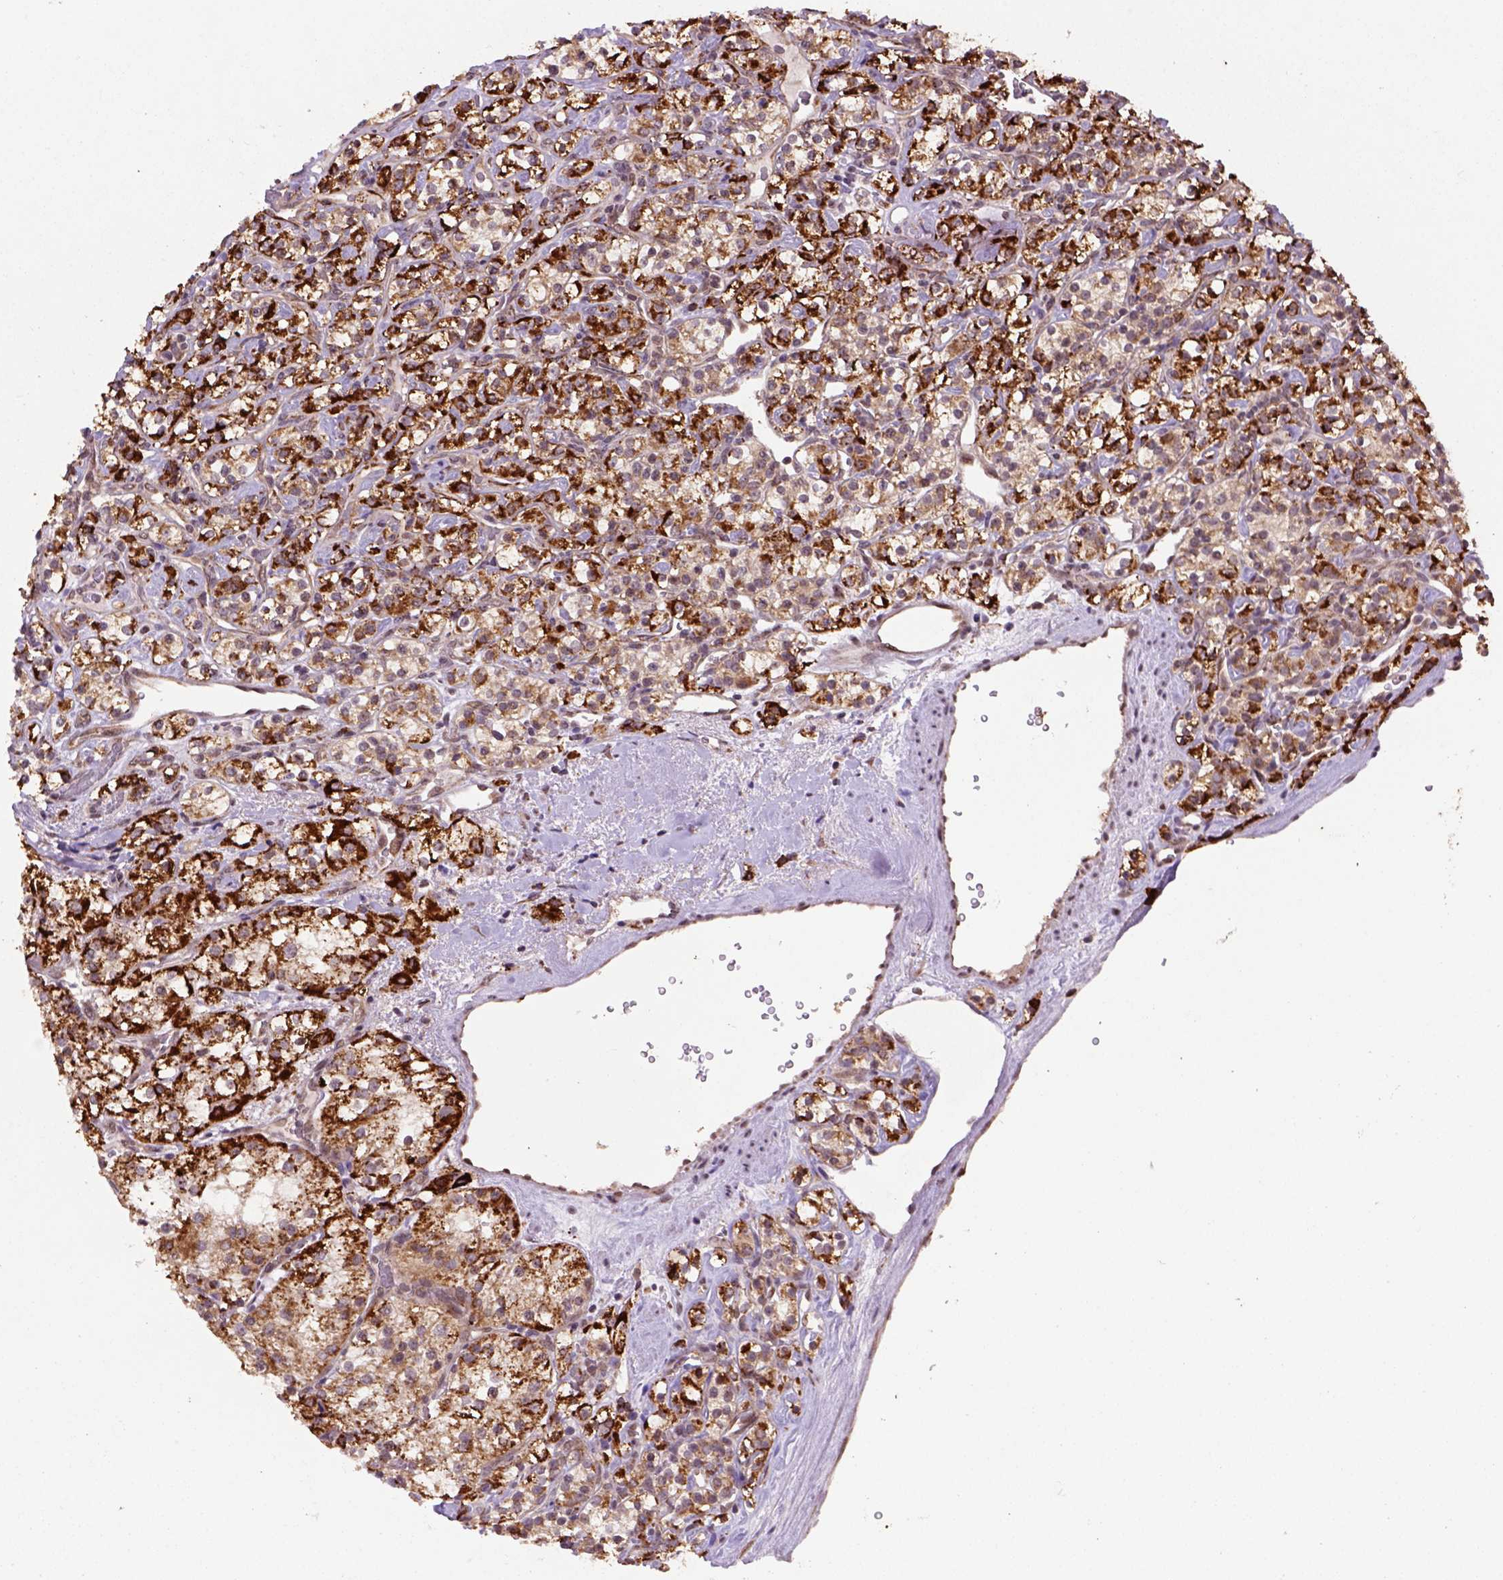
{"staining": {"intensity": "strong", "quantity": ">75%", "location": "cytoplasmic/membranous"}, "tissue": "renal cancer", "cell_type": "Tumor cells", "image_type": "cancer", "snomed": [{"axis": "morphology", "description": "Adenocarcinoma, NOS"}, {"axis": "topography", "description": "Kidney"}], "caption": "Renal cancer stained for a protein (brown) exhibits strong cytoplasmic/membranous positive expression in about >75% of tumor cells.", "gene": "FZD7", "patient": {"sex": "male", "age": 77}}